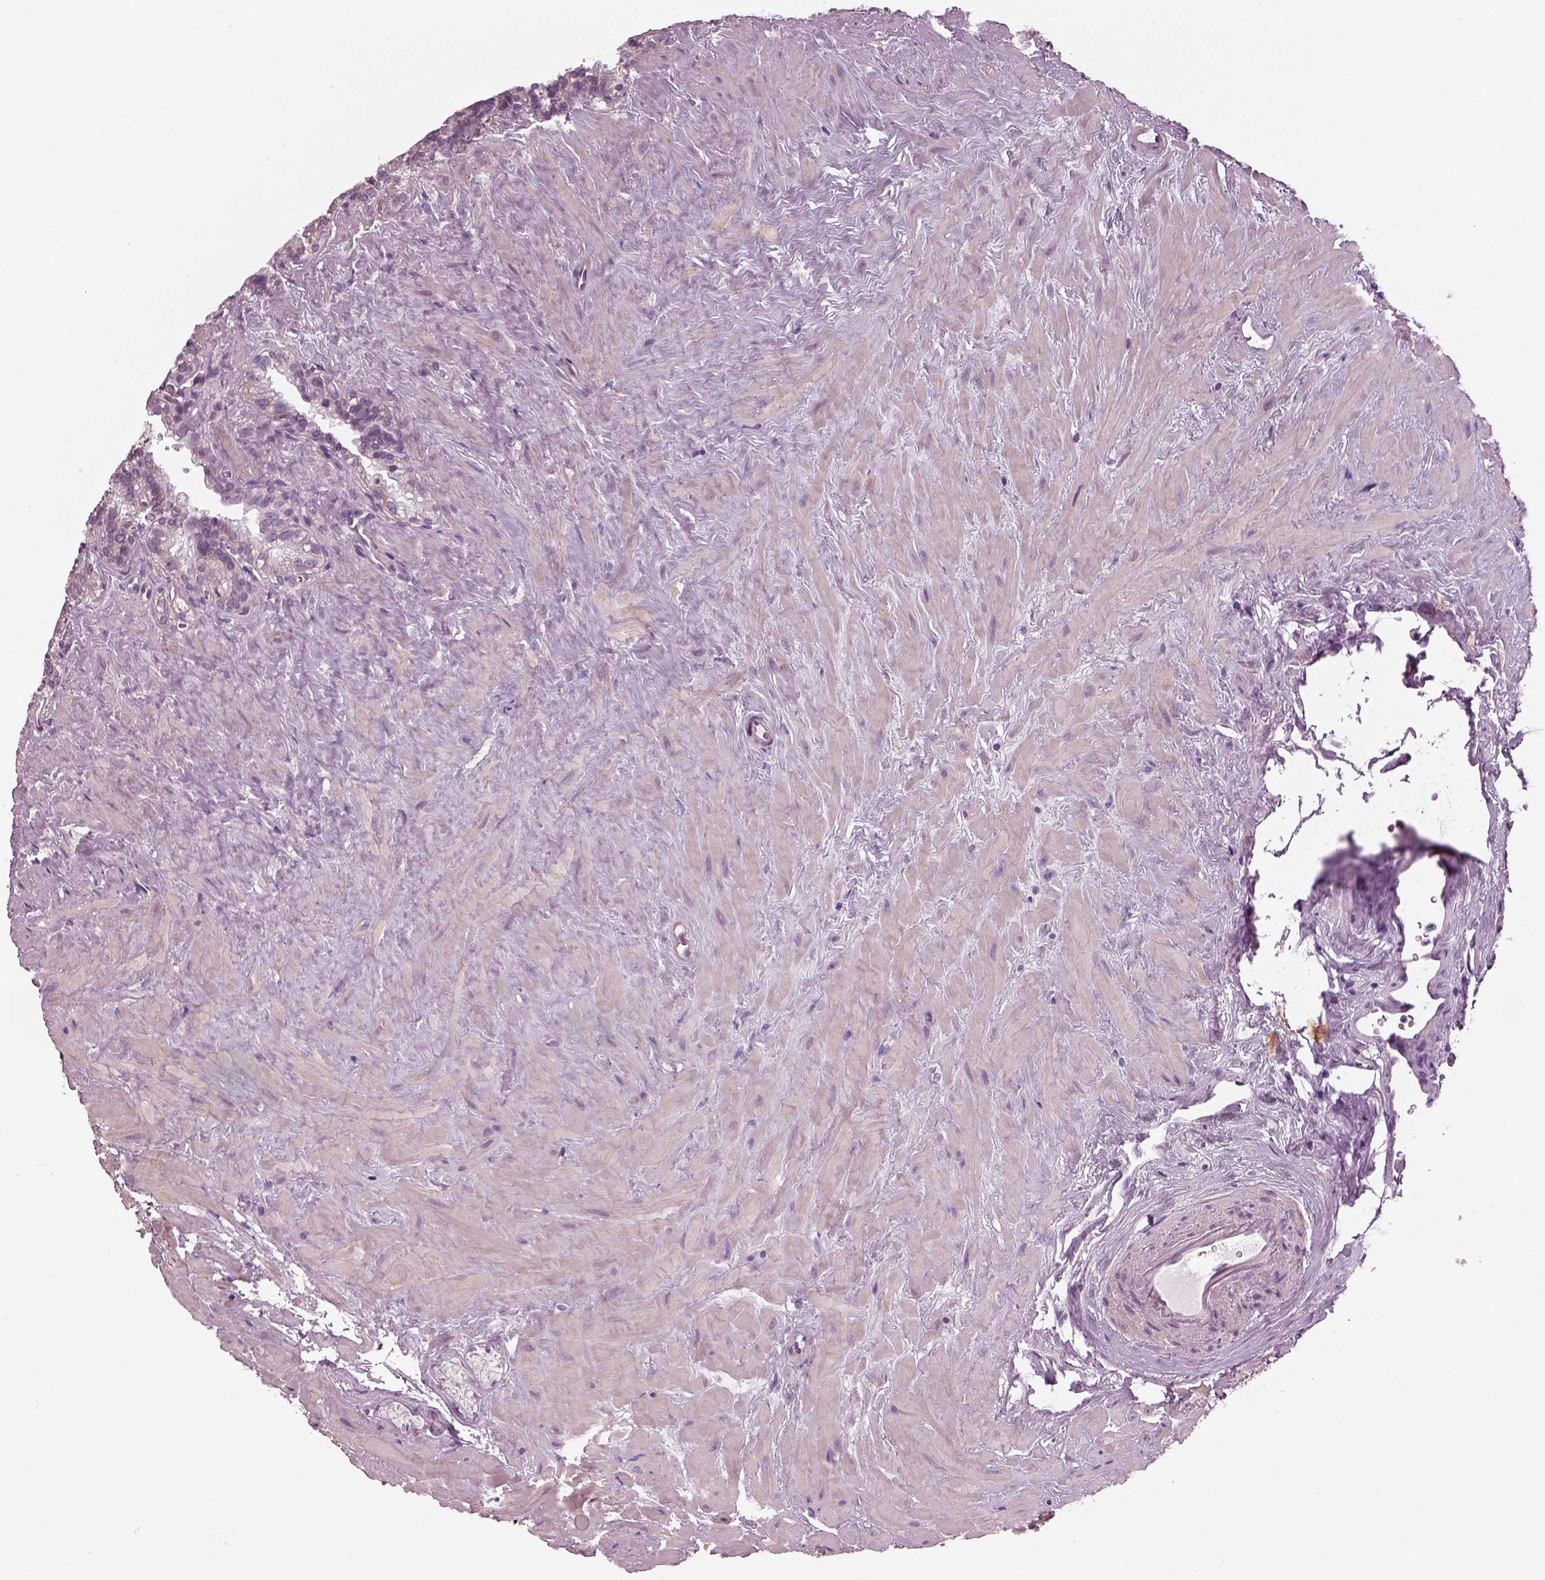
{"staining": {"intensity": "negative", "quantity": "none", "location": "none"}, "tissue": "seminal vesicle", "cell_type": "Glandular cells", "image_type": "normal", "snomed": [{"axis": "morphology", "description": "Normal tissue, NOS"}, {"axis": "topography", "description": "Seminal veicle"}], "caption": "Histopathology image shows no significant protein staining in glandular cells of unremarkable seminal vesicle. (DAB immunohistochemistry visualized using brightfield microscopy, high magnification).", "gene": "BFSP1", "patient": {"sex": "male", "age": 71}}